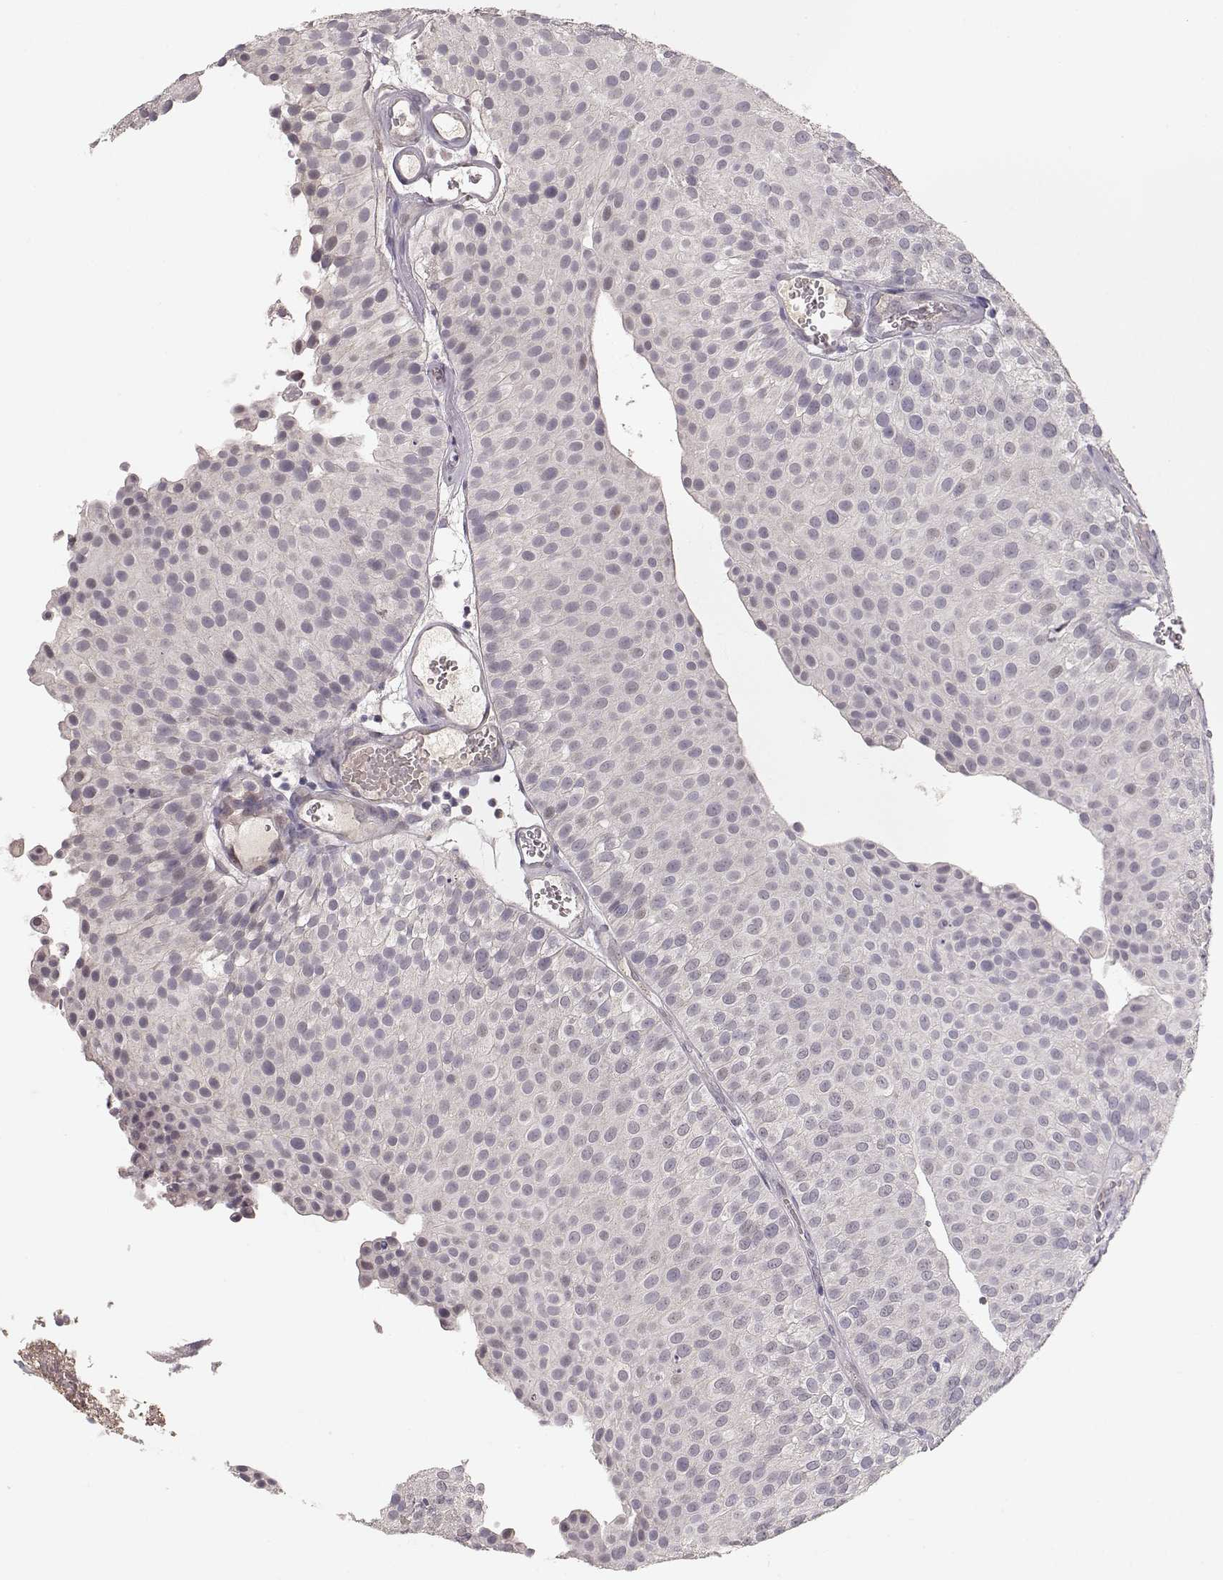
{"staining": {"intensity": "negative", "quantity": "none", "location": "none"}, "tissue": "urothelial cancer", "cell_type": "Tumor cells", "image_type": "cancer", "snomed": [{"axis": "morphology", "description": "Urothelial carcinoma, Low grade"}, {"axis": "topography", "description": "Urinary bladder"}], "caption": "IHC of urothelial cancer reveals no positivity in tumor cells.", "gene": "PNMT", "patient": {"sex": "female", "age": 87}}